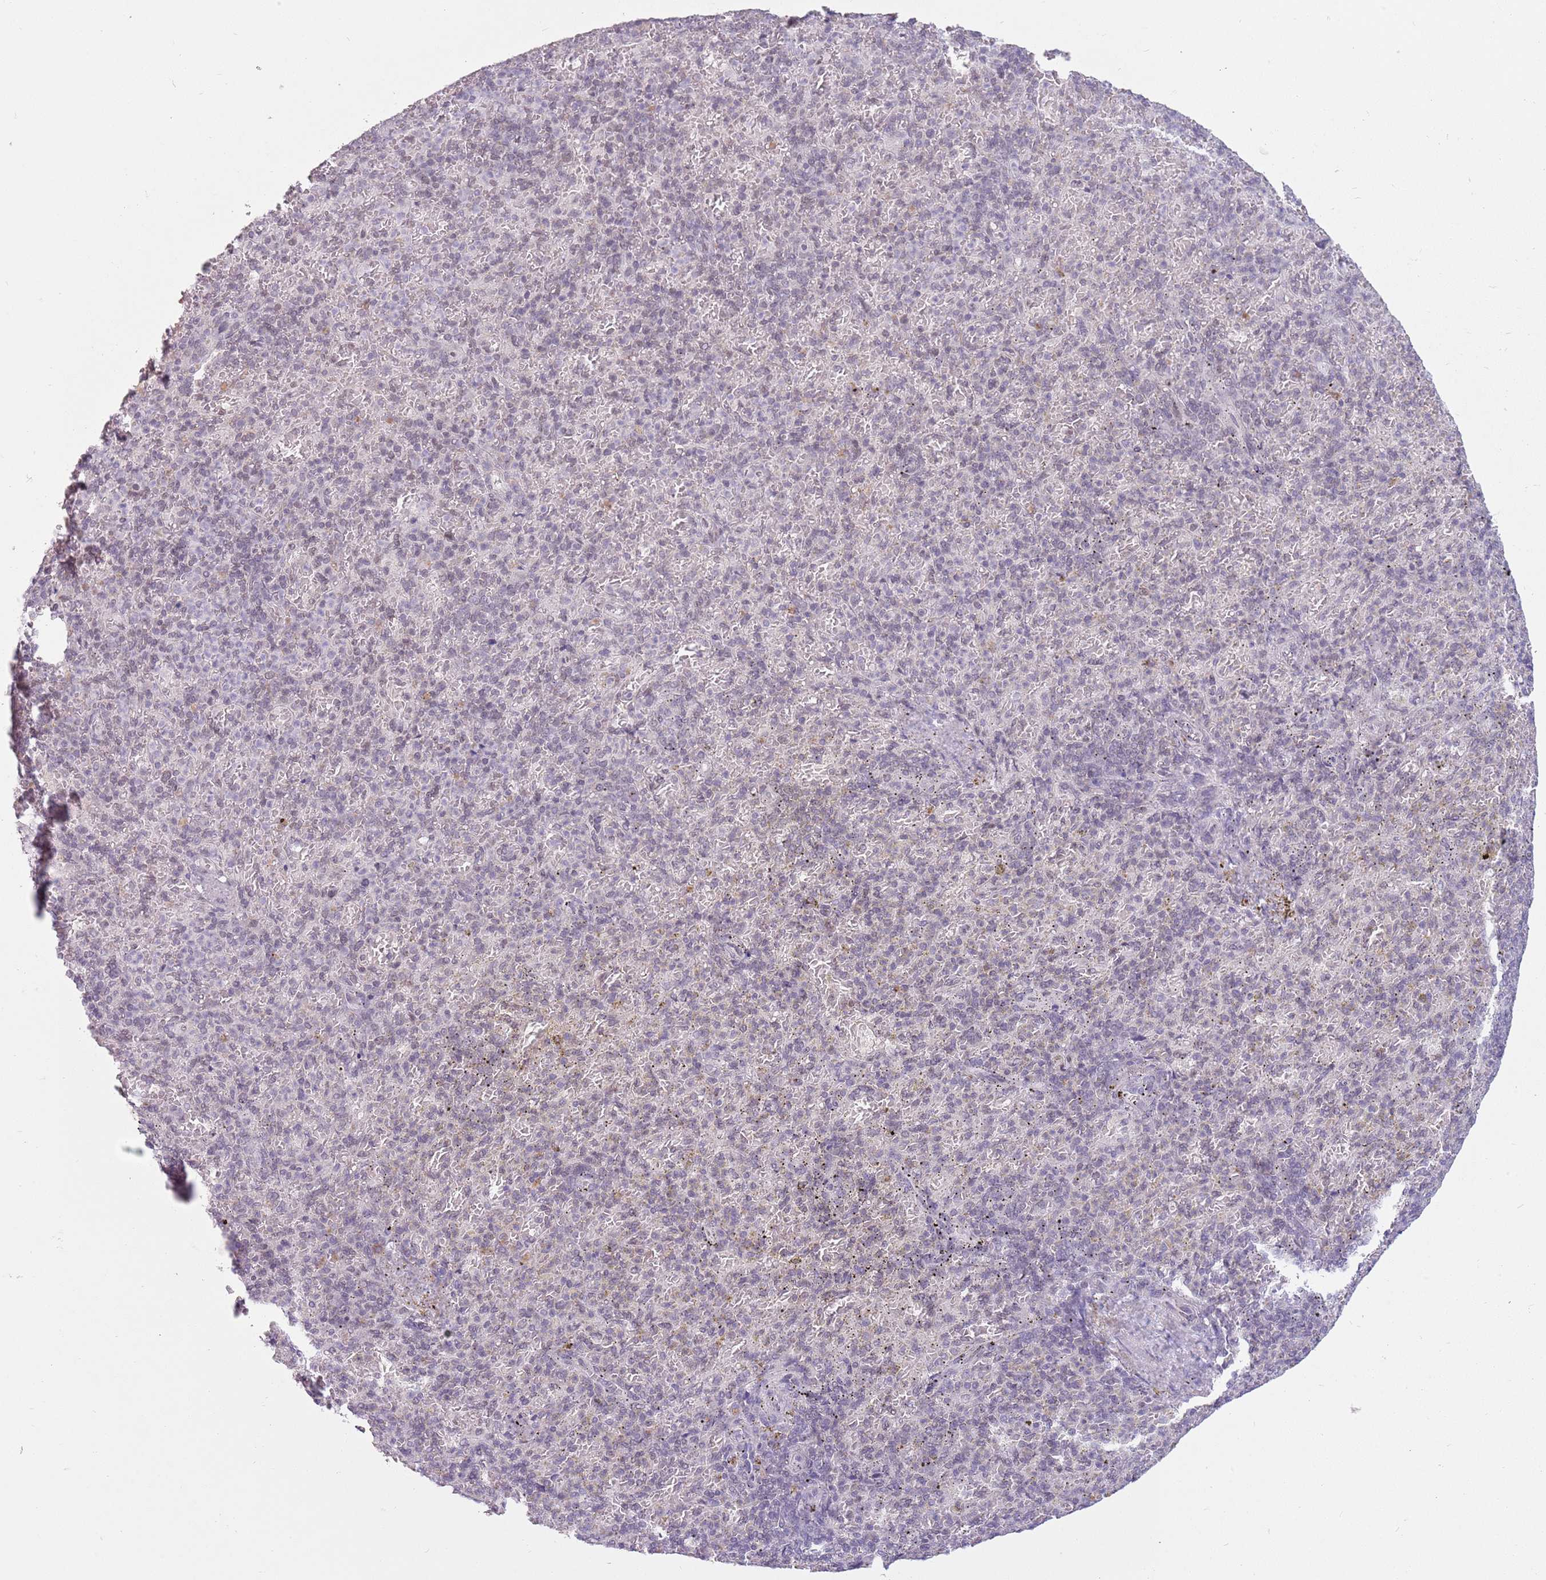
{"staining": {"intensity": "weak", "quantity": "<25%", "location": "nuclear"}, "tissue": "spleen", "cell_type": "Cells in red pulp", "image_type": "normal", "snomed": [{"axis": "morphology", "description": "Normal tissue, NOS"}, {"axis": "topography", "description": "Spleen"}], "caption": "This is a micrograph of immunohistochemistry (IHC) staining of benign spleen, which shows no positivity in cells in red pulp.", "gene": "ZNF574", "patient": {"sex": "female", "age": 74}}